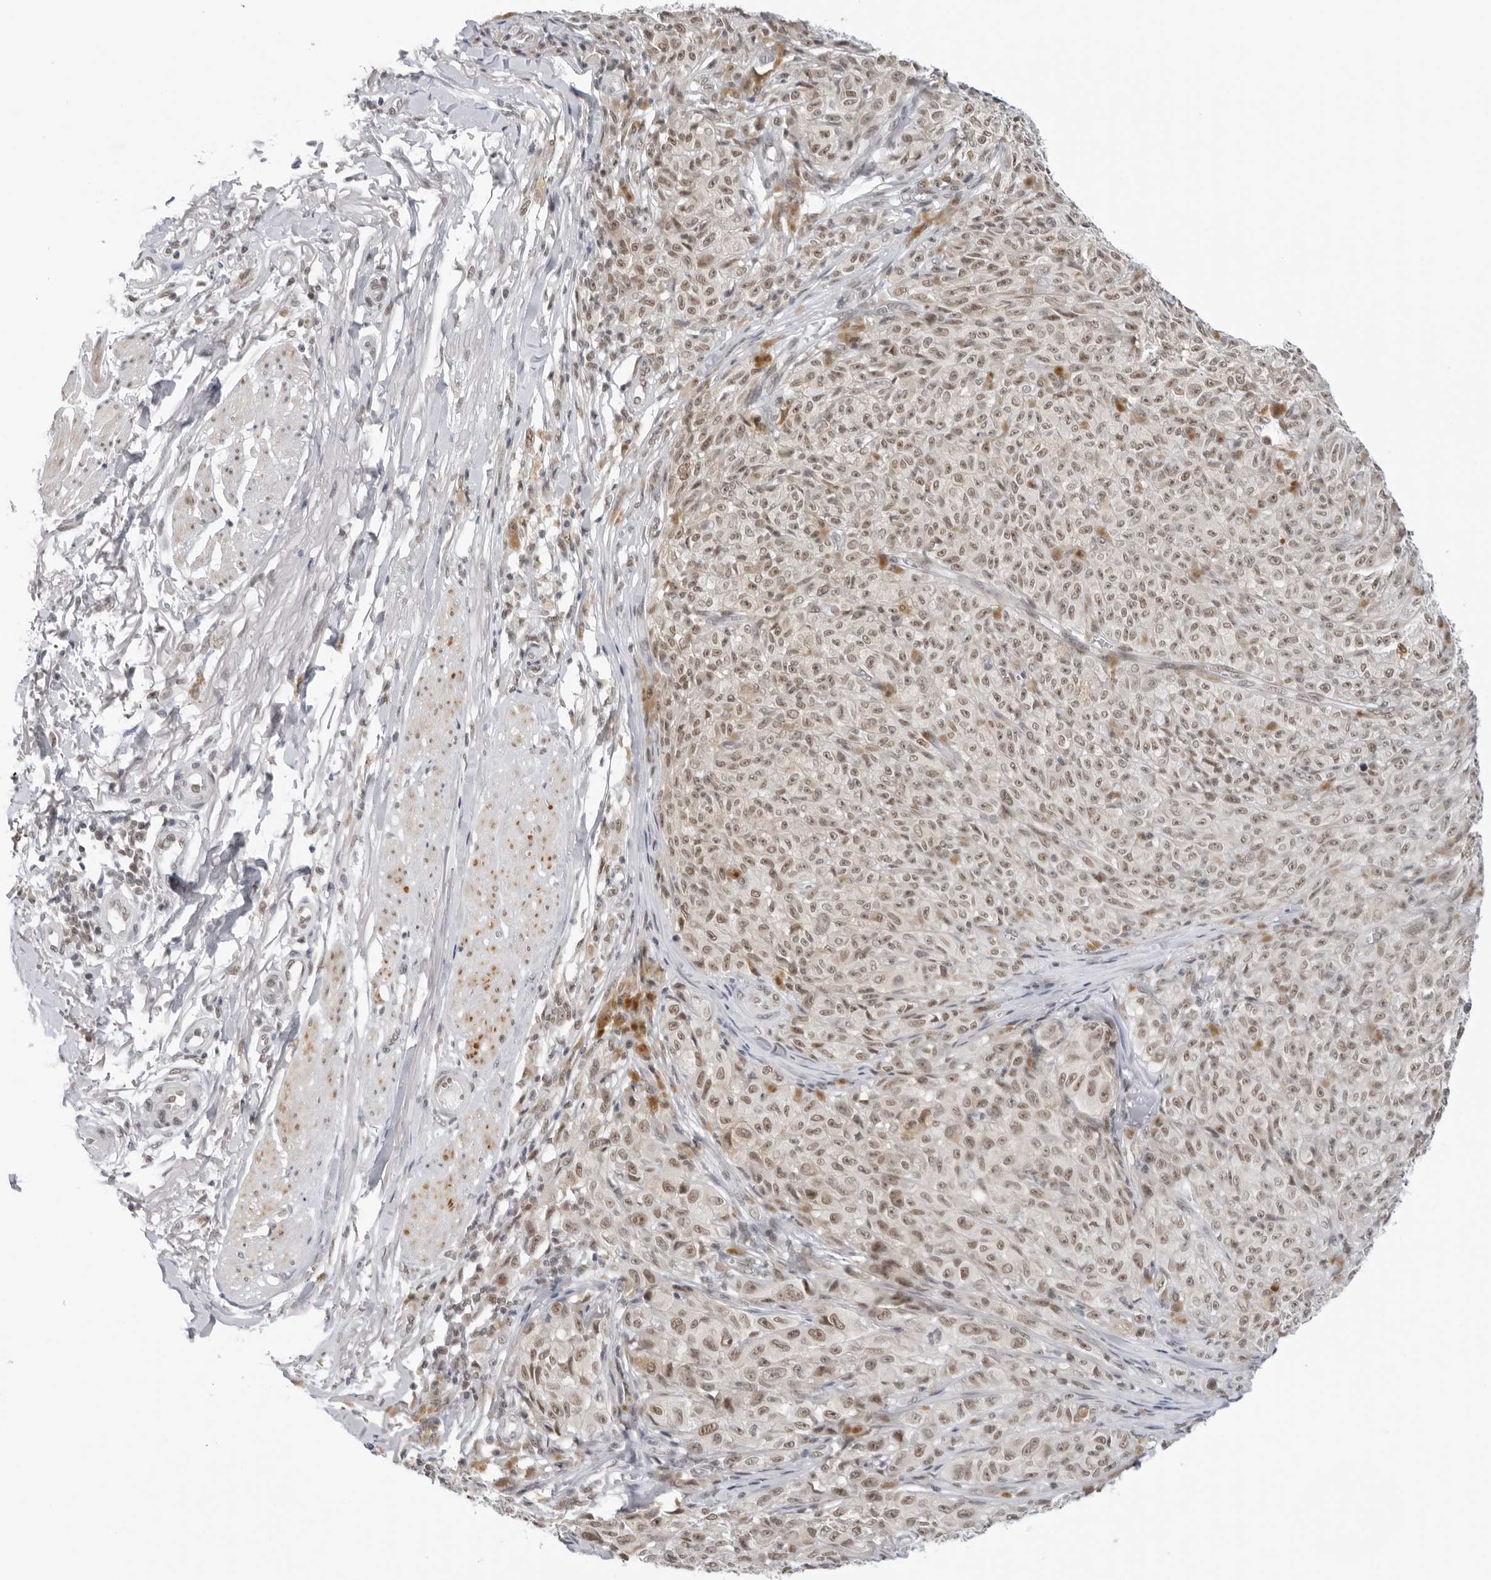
{"staining": {"intensity": "weak", "quantity": ">75%", "location": "nuclear"}, "tissue": "melanoma", "cell_type": "Tumor cells", "image_type": "cancer", "snomed": [{"axis": "morphology", "description": "Malignant melanoma, NOS"}, {"axis": "topography", "description": "Skin"}], "caption": "High-magnification brightfield microscopy of malignant melanoma stained with DAB (brown) and counterstained with hematoxylin (blue). tumor cells exhibit weak nuclear positivity is seen in about>75% of cells.", "gene": "FOXK2", "patient": {"sex": "female", "age": 82}}